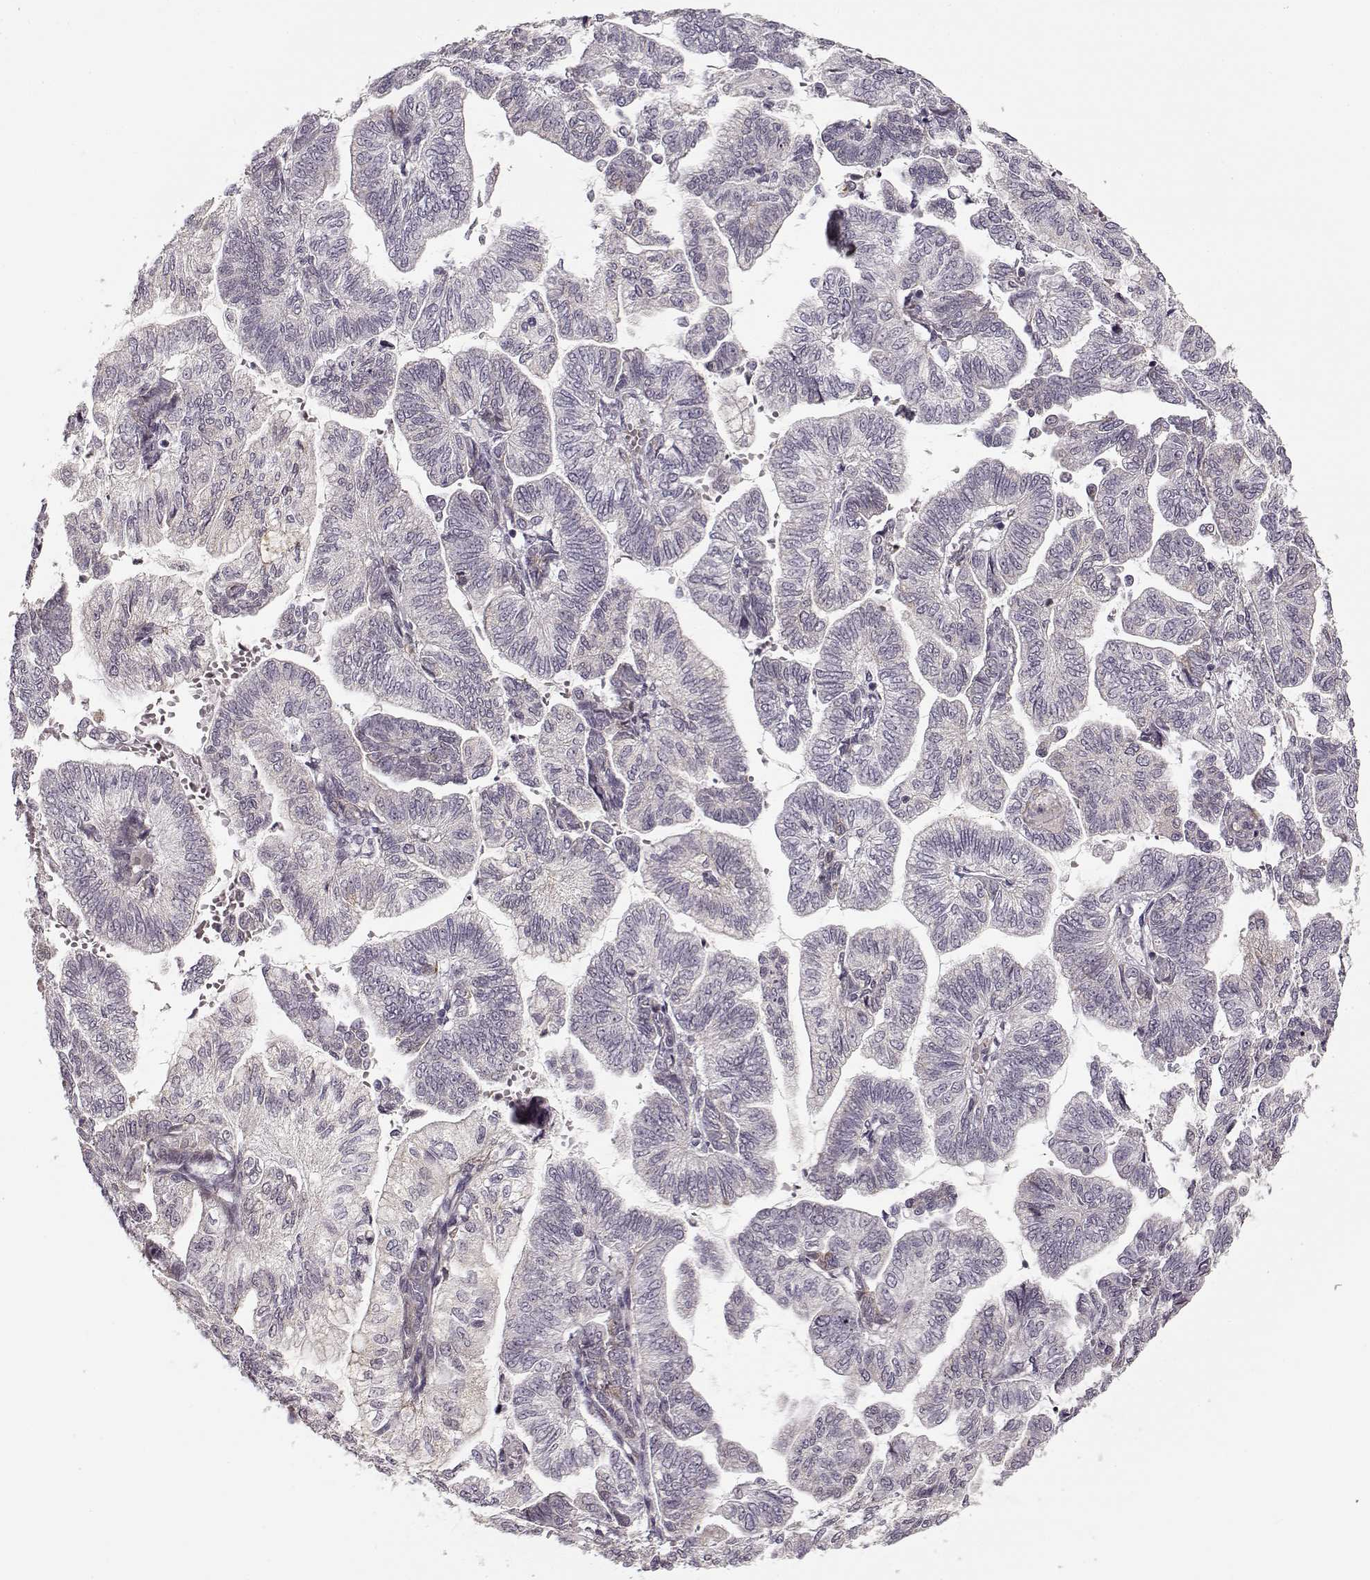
{"staining": {"intensity": "negative", "quantity": "none", "location": "none"}, "tissue": "stomach cancer", "cell_type": "Tumor cells", "image_type": "cancer", "snomed": [{"axis": "morphology", "description": "Adenocarcinoma, NOS"}, {"axis": "topography", "description": "Stomach"}], "caption": "High magnification brightfield microscopy of stomach cancer stained with DAB (3,3'-diaminobenzidine) (brown) and counterstained with hematoxylin (blue): tumor cells show no significant positivity. (DAB (3,3'-diaminobenzidine) immunohistochemistry (IHC) with hematoxylin counter stain).", "gene": "LAMB2", "patient": {"sex": "male", "age": 83}}